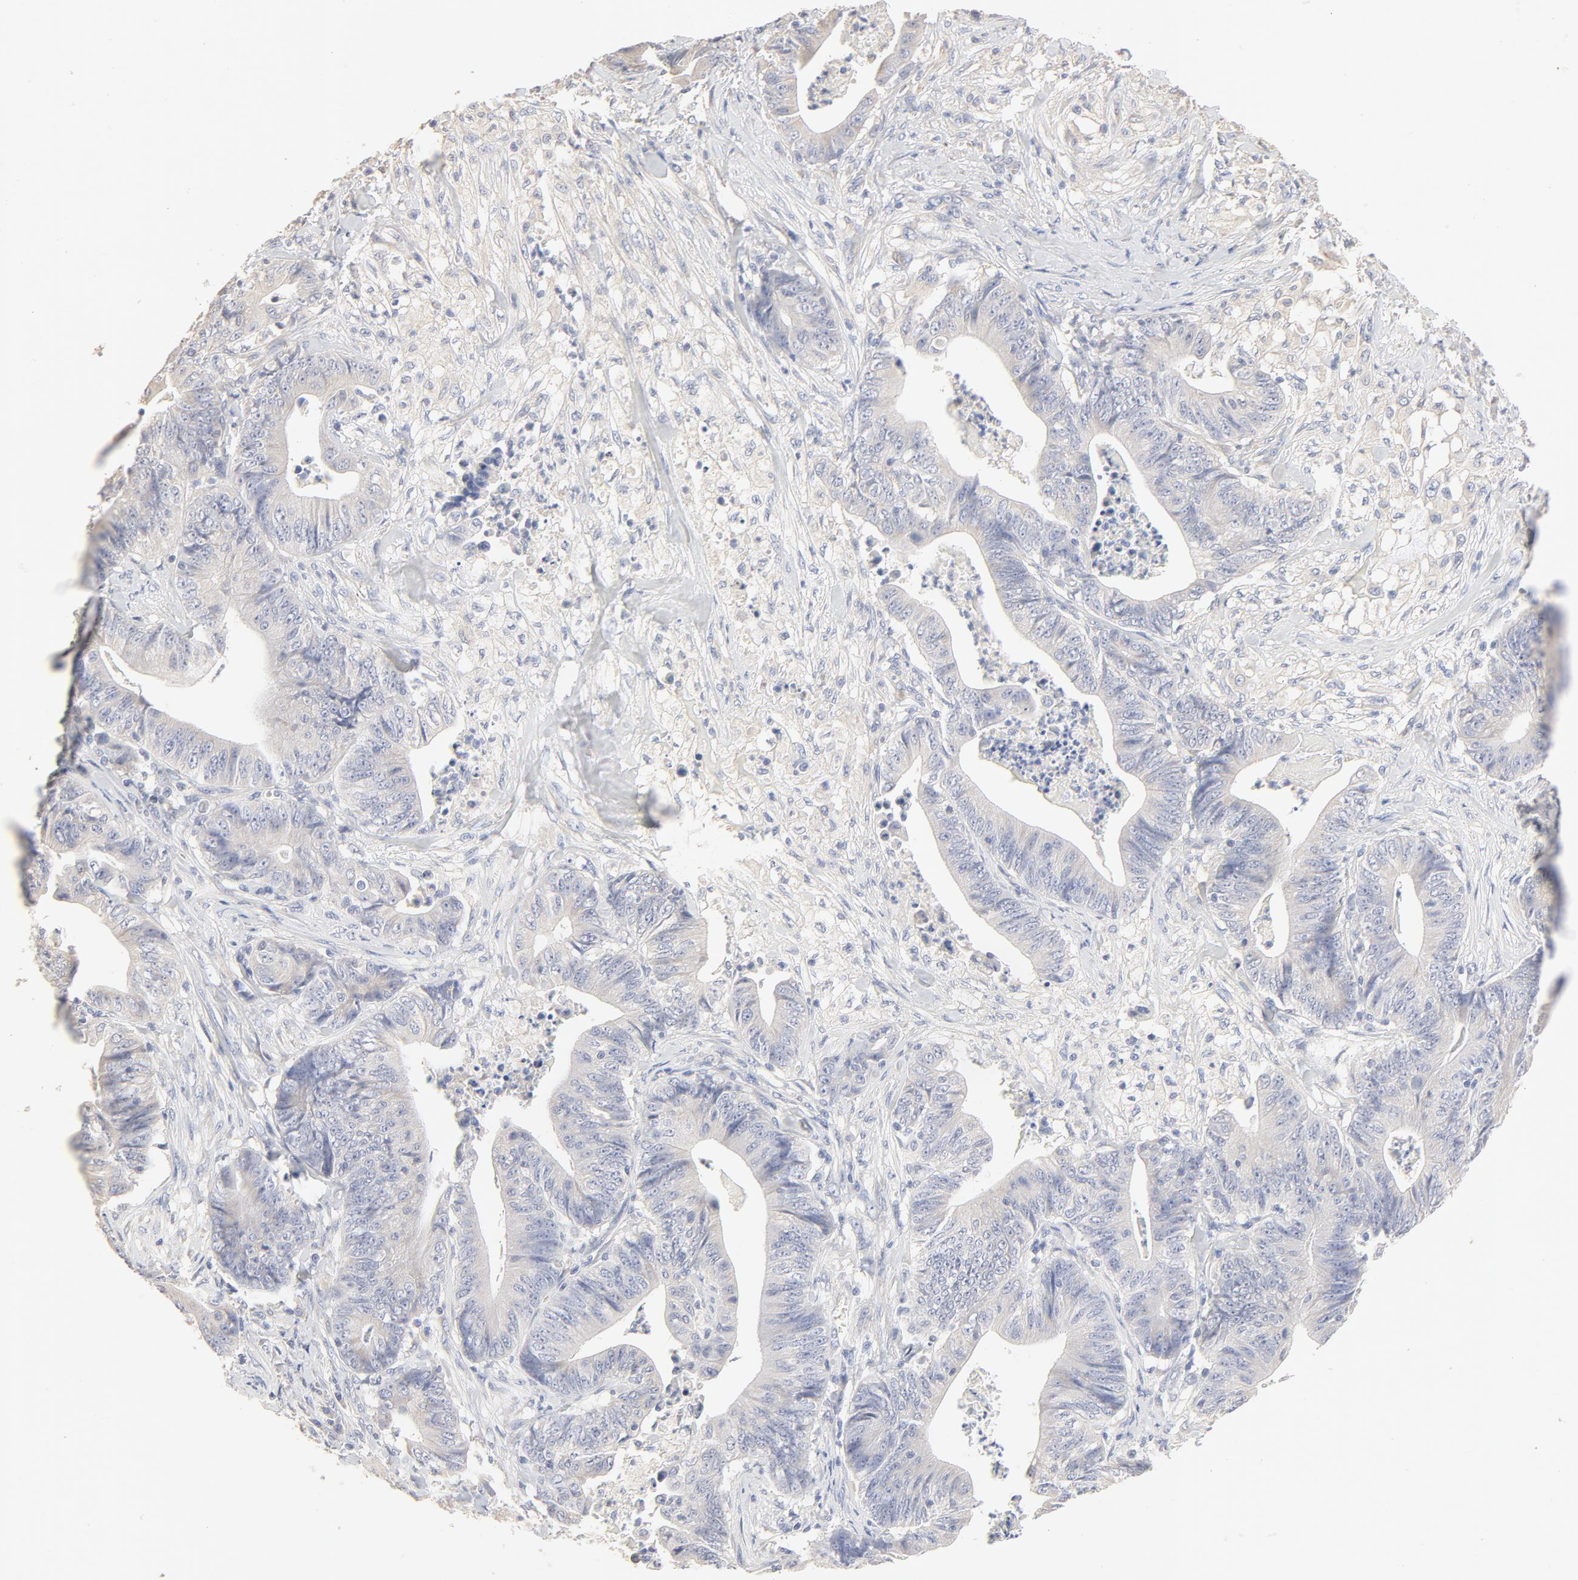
{"staining": {"intensity": "negative", "quantity": "none", "location": "none"}, "tissue": "stomach cancer", "cell_type": "Tumor cells", "image_type": "cancer", "snomed": [{"axis": "morphology", "description": "Adenocarcinoma, NOS"}, {"axis": "topography", "description": "Stomach, lower"}], "caption": "A high-resolution micrograph shows IHC staining of stomach cancer (adenocarcinoma), which exhibits no significant positivity in tumor cells.", "gene": "FCGBP", "patient": {"sex": "female", "age": 86}}